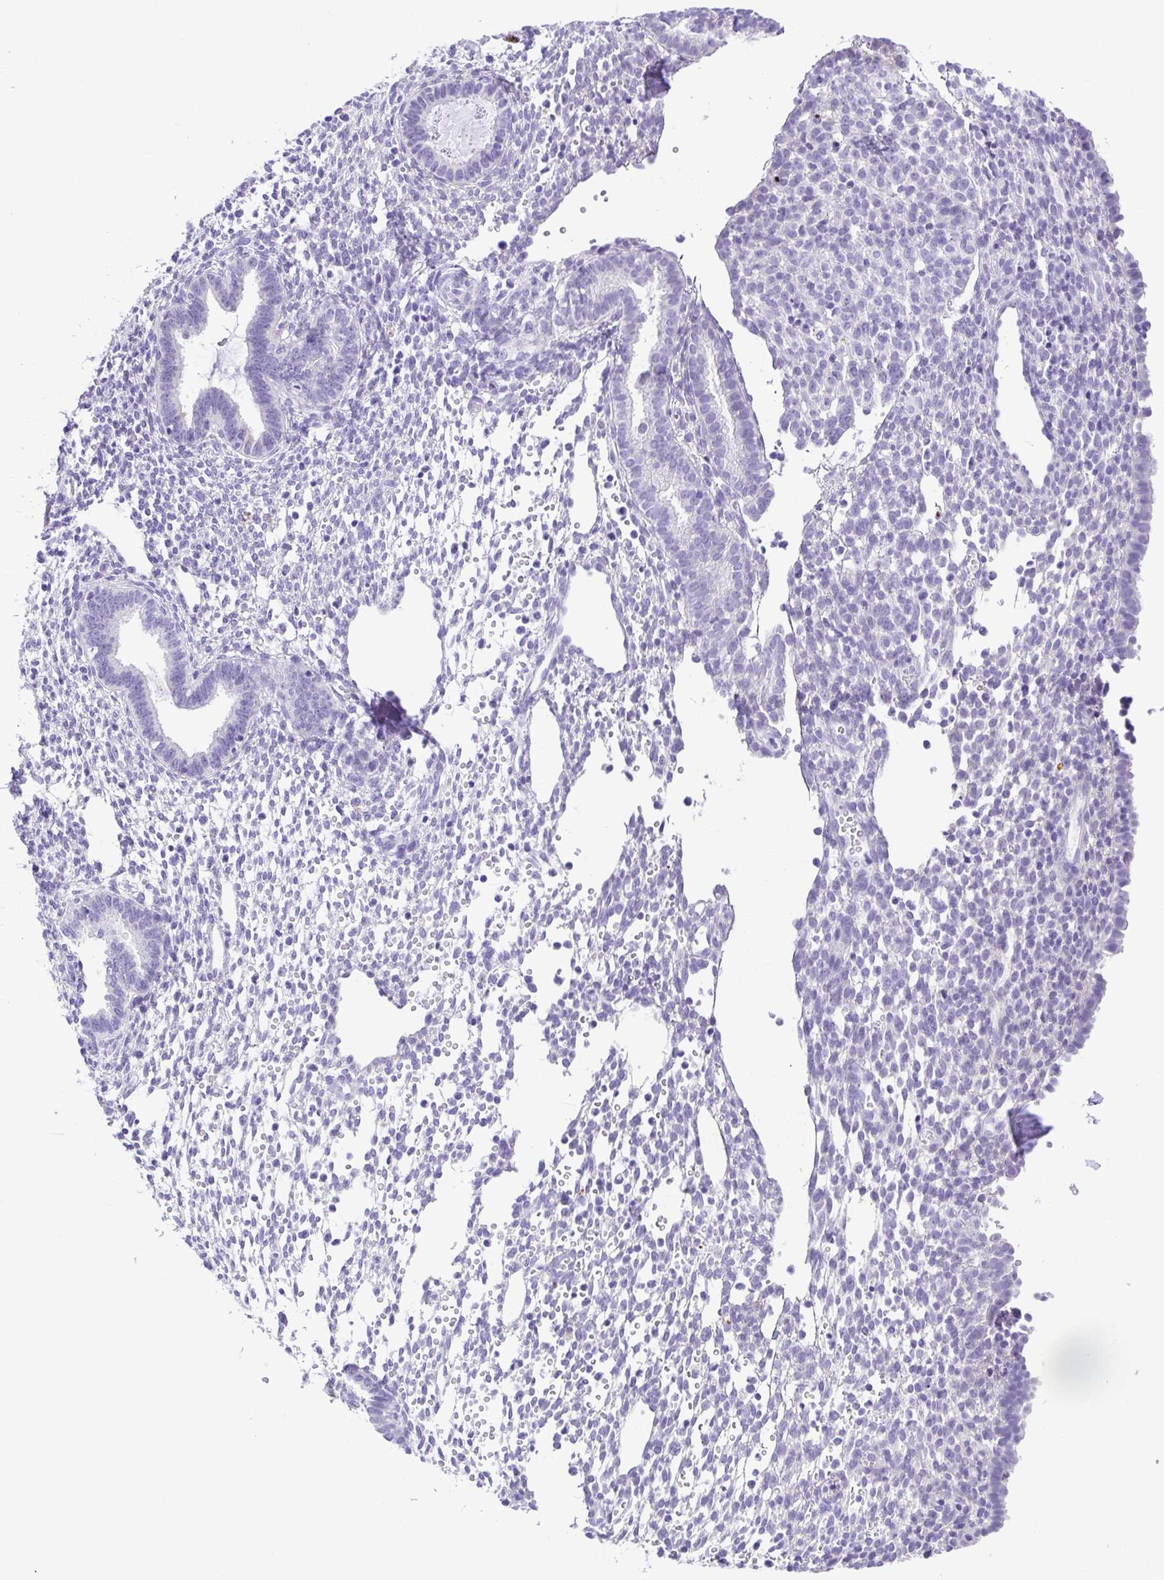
{"staining": {"intensity": "negative", "quantity": "none", "location": "none"}, "tissue": "endometrium", "cell_type": "Cells in endometrial stroma", "image_type": "normal", "snomed": [{"axis": "morphology", "description": "Normal tissue, NOS"}, {"axis": "topography", "description": "Endometrium"}], "caption": "There is no significant expression in cells in endometrial stroma of endometrium.", "gene": "PAK3", "patient": {"sex": "female", "age": 36}}